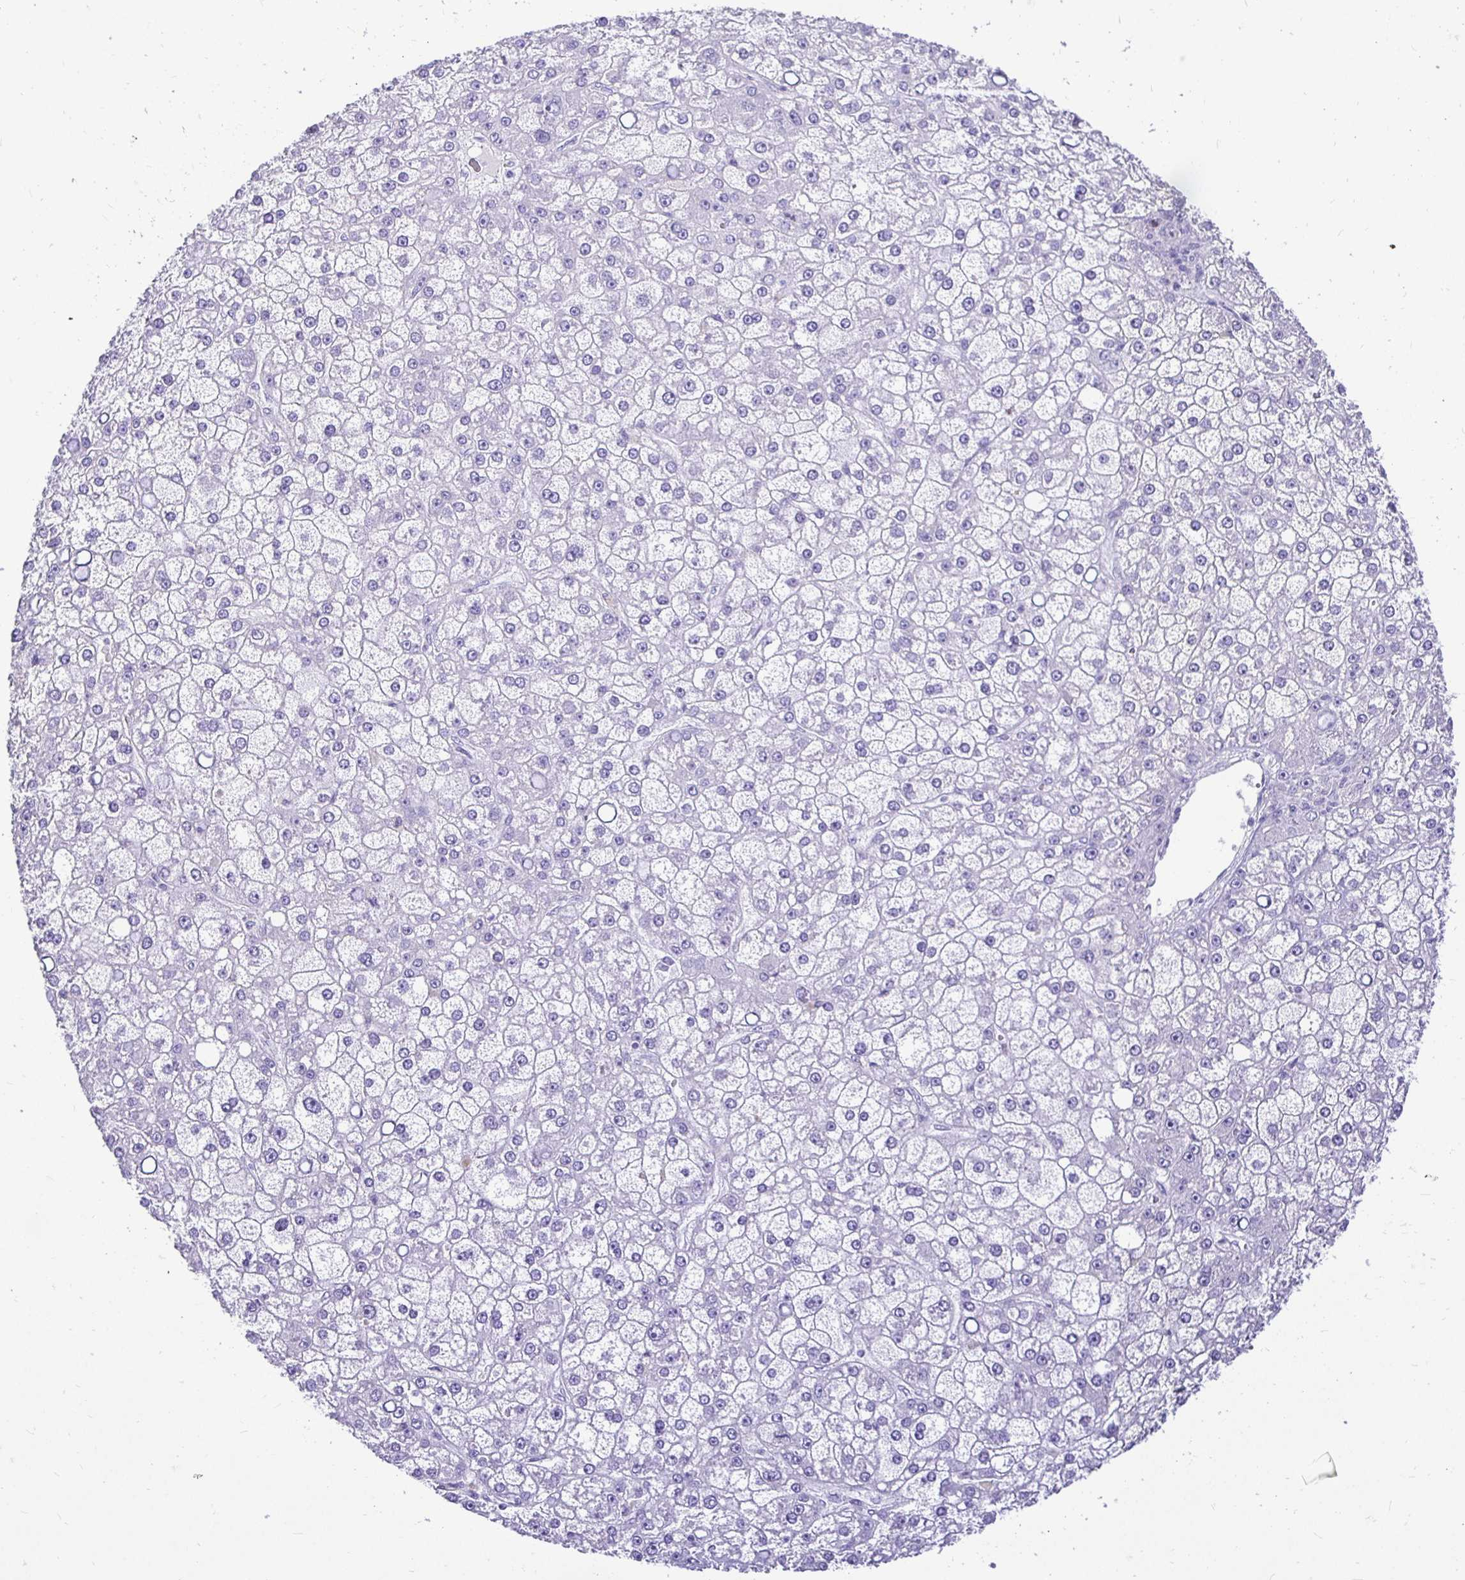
{"staining": {"intensity": "negative", "quantity": "none", "location": "none"}, "tissue": "liver cancer", "cell_type": "Tumor cells", "image_type": "cancer", "snomed": [{"axis": "morphology", "description": "Carcinoma, Hepatocellular, NOS"}, {"axis": "topography", "description": "Liver"}], "caption": "Hepatocellular carcinoma (liver) was stained to show a protein in brown. There is no significant staining in tumor cells.", "gene": "TAF1D", "patient": {"sex": "male", "age": 67}}